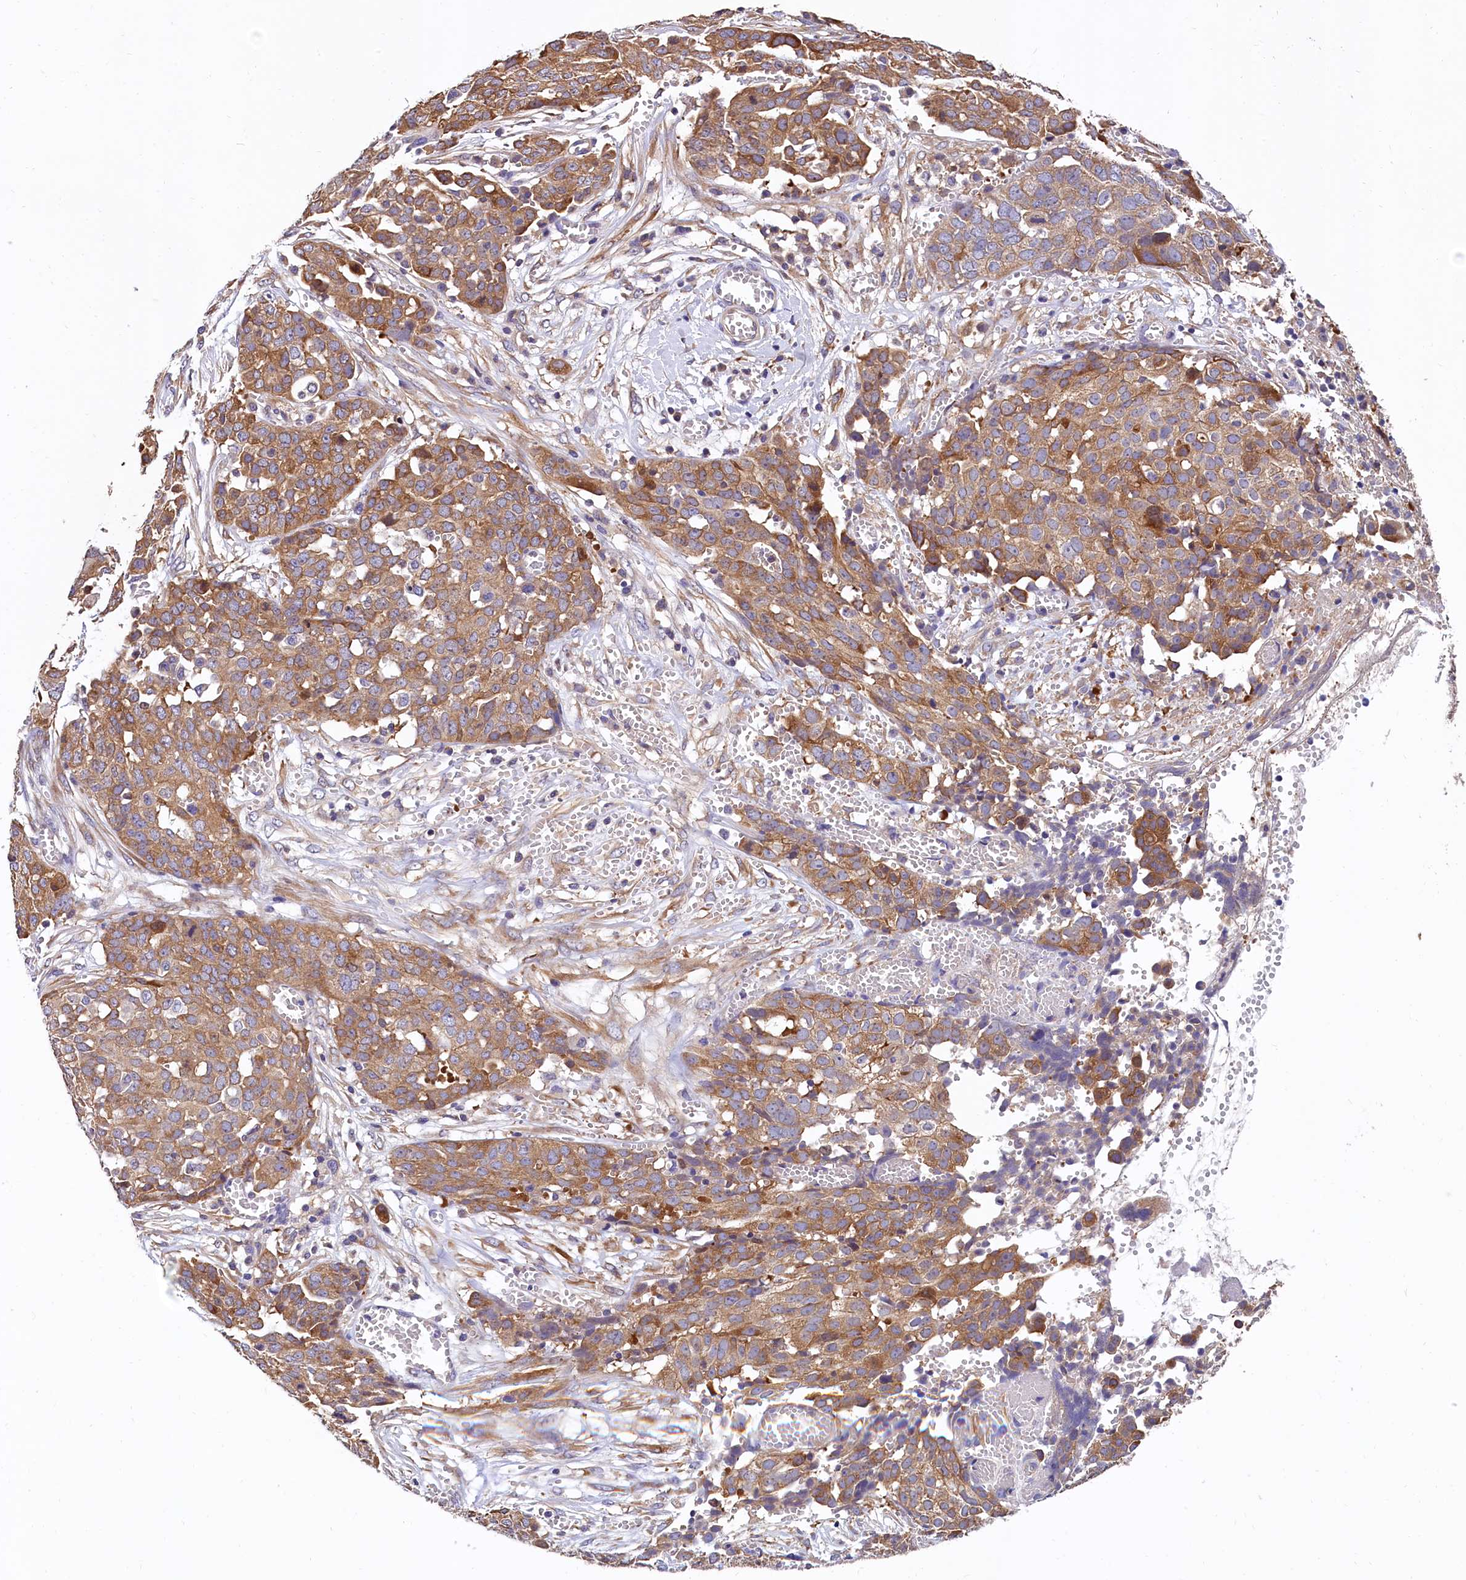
{"staining": {"intensity": "moderate", "quantity": ">75%", "location": "cytoplasmic/membranous"}, "tissue": "ovarian cancer", "cell_type": "Tumor cells", "image_type": "cancer", "snomed": [{"axis": "morphology", "description": "Cystadenocarcinoma, serous, NOS"}, {"axis": "topography", "description": "Soft tissue"}, {"axis": "topography", "description": "Ovary"}], "caption": "An immunohistochemistry image of tumor tissue is shown. Protein staining in brown highlights moderate cytoplasmic/membranous positivity in ovarian cancer (serous cystadenocarcinoma) within tumor cells. (brown staining indicates protein expression, while blue staining denotes nuclei).", "gene": "EPS8L2", "patient": {"sex": "female", "age": 57}}